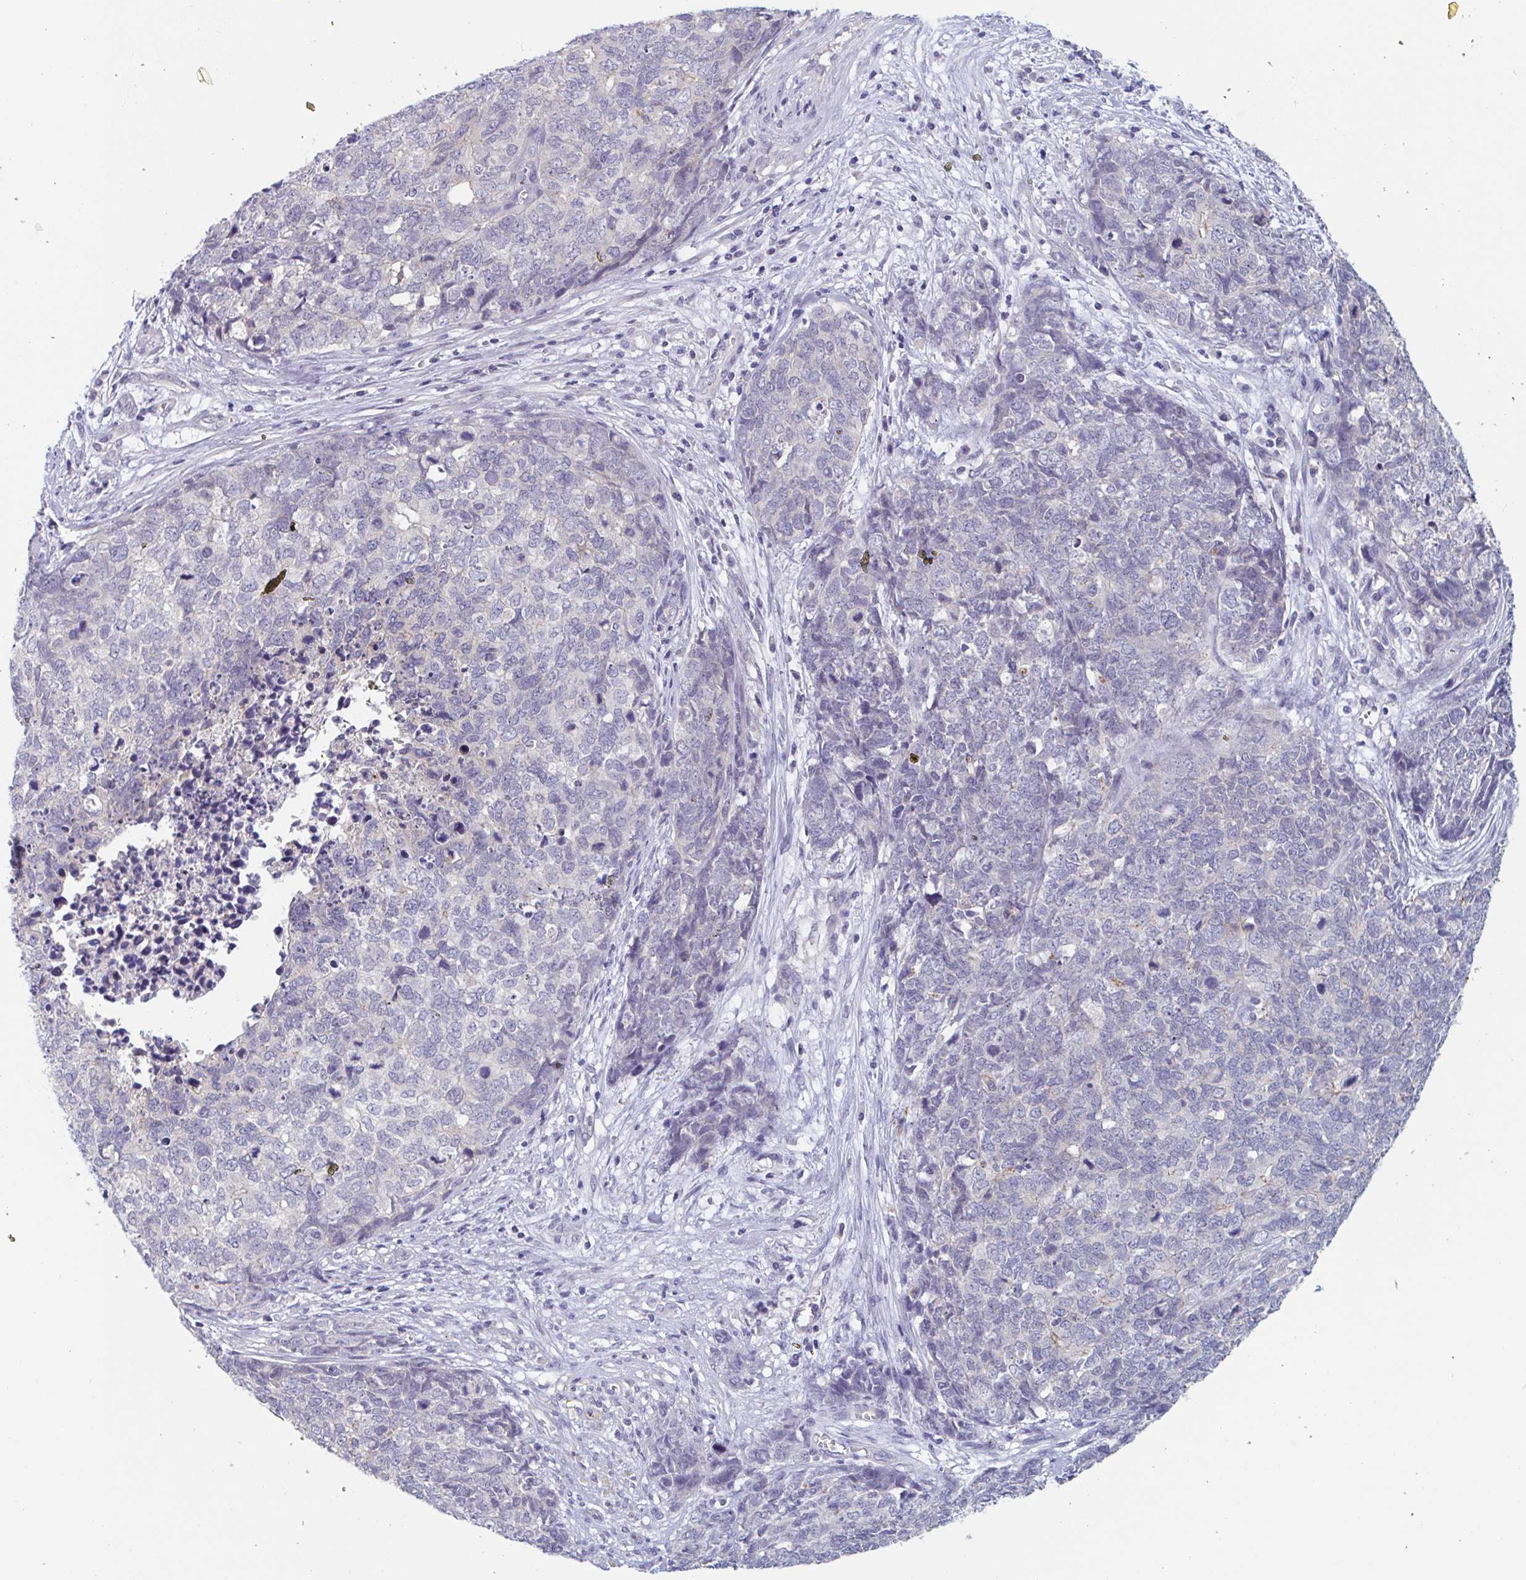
{"staining": {"intensity": "negative", "quantity": "none", "location": "none"}, "tissue": "cervical cancer", "cell_type": "Tumor cells", "image_type": "cancer", "snomed": [{"axis": "morphology", "description": "Adenocarcinoma, NOS"}, {"axis": "topography", "description": "Cervix"}], "caption": "DAB (3,3'-diaminobenzidine) immunohistochemical staining of human adenocarcinoma (cervical) displays no significant staining in tumor cells.", "gene": "UNKL", "patient": {"sex": "female", "age": 63}}